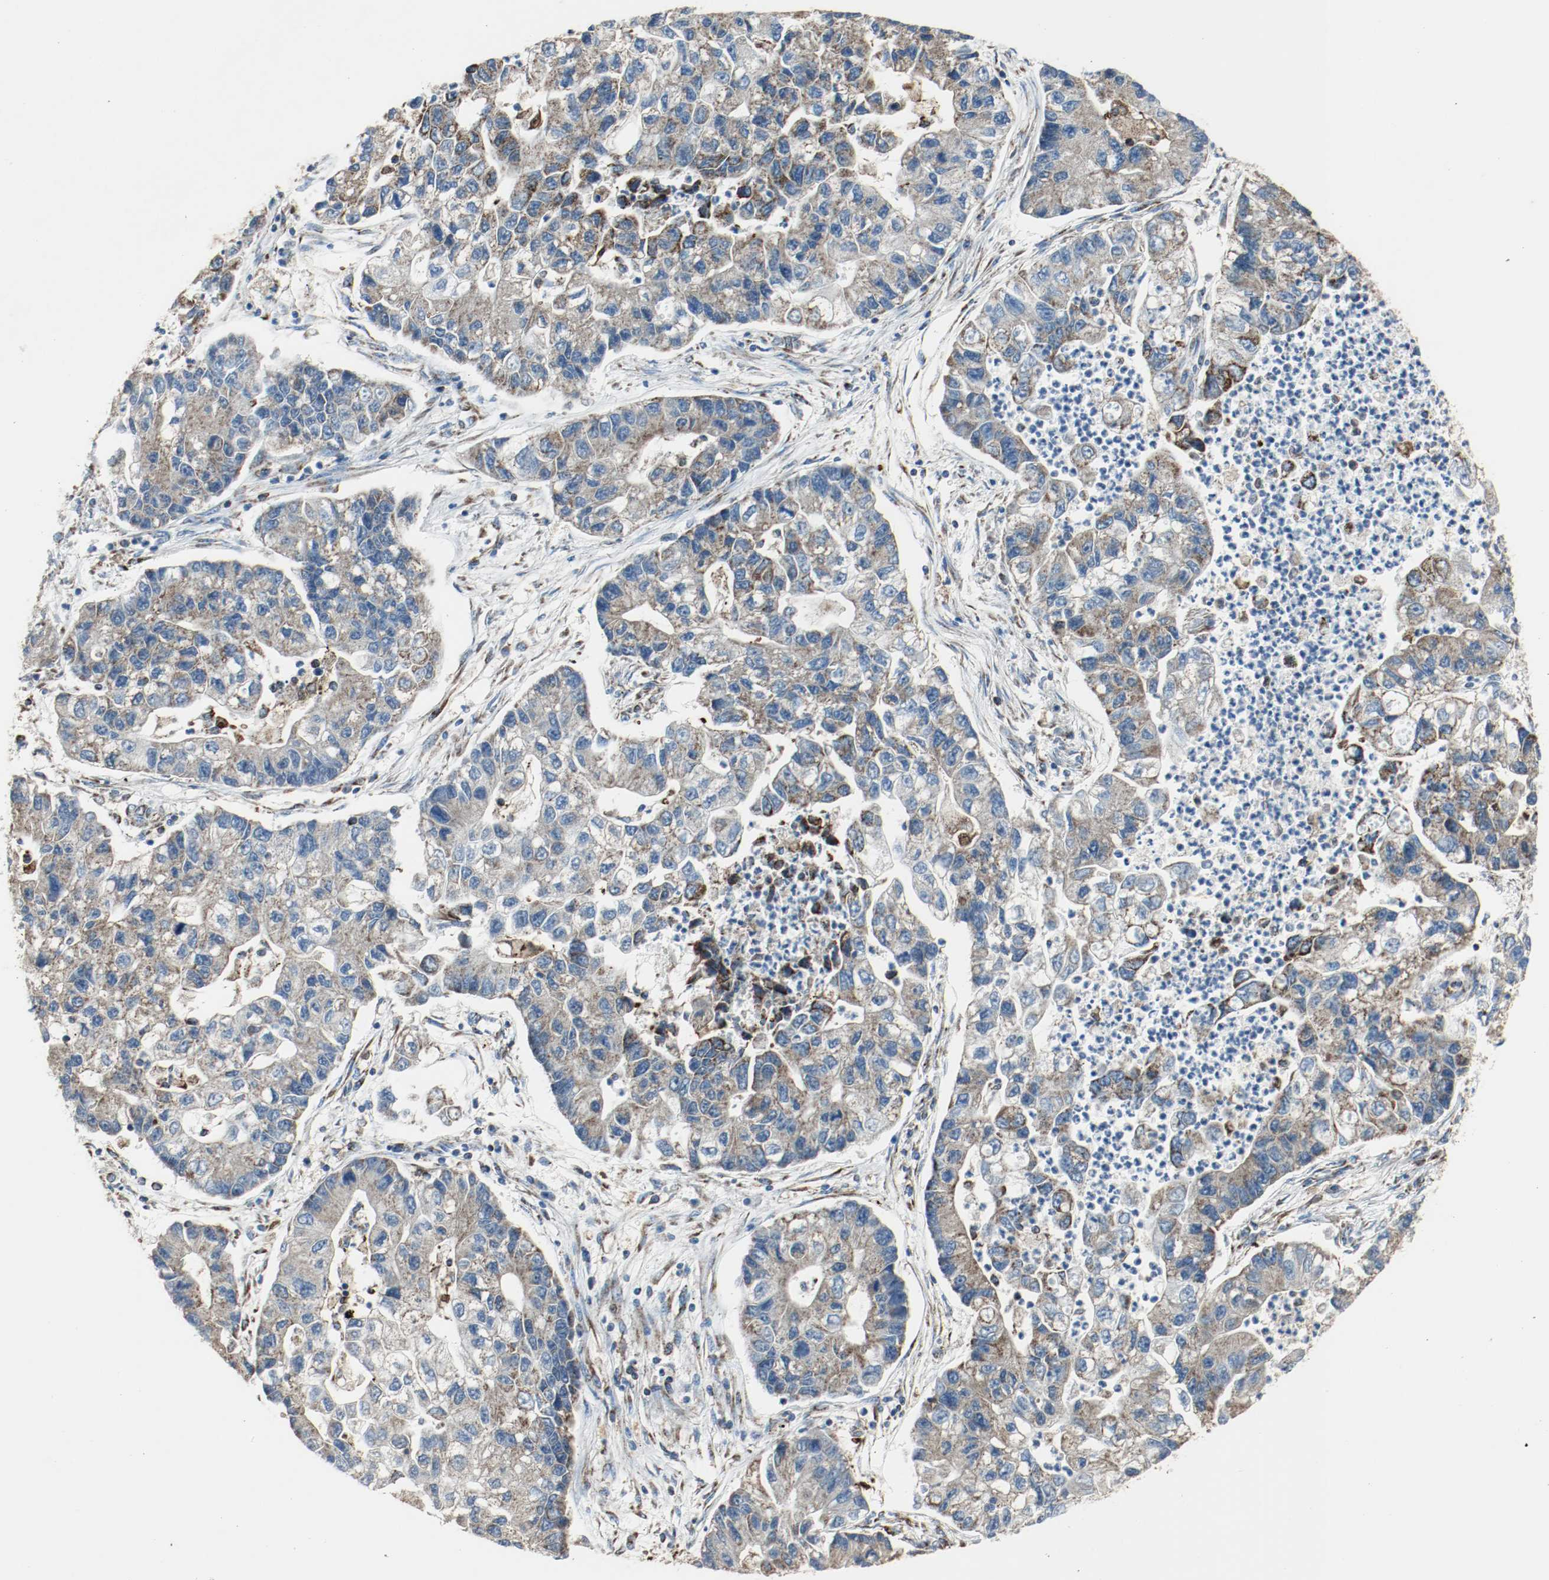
{"staining": {"intensity": "strong", "quantity": "25%-75%", "location": "cytoplasmic/membranous"}, "tissue": "lung cancer", "cell_type": "Tumor cells", "image_type": "cancer", "snomed": [{"axis": "morphology", "description": "Adenocarcinoma, NOS"}, {"axis": "topography", "description": "Lung"}], "caption": "Immunohistochemistry photomicrograph of neoplastic tissue: lung cancer (adenocarcinoma) stained using immunohistochemistry demonstrates high levels of strong protein expression localized specifically in the cytoplasmic/membranous of tumor cells, appearing as a cytoplasmic/membranous brown color.", "gene": "PLCG1", "patient": {"sex": "female", "age": 51}}